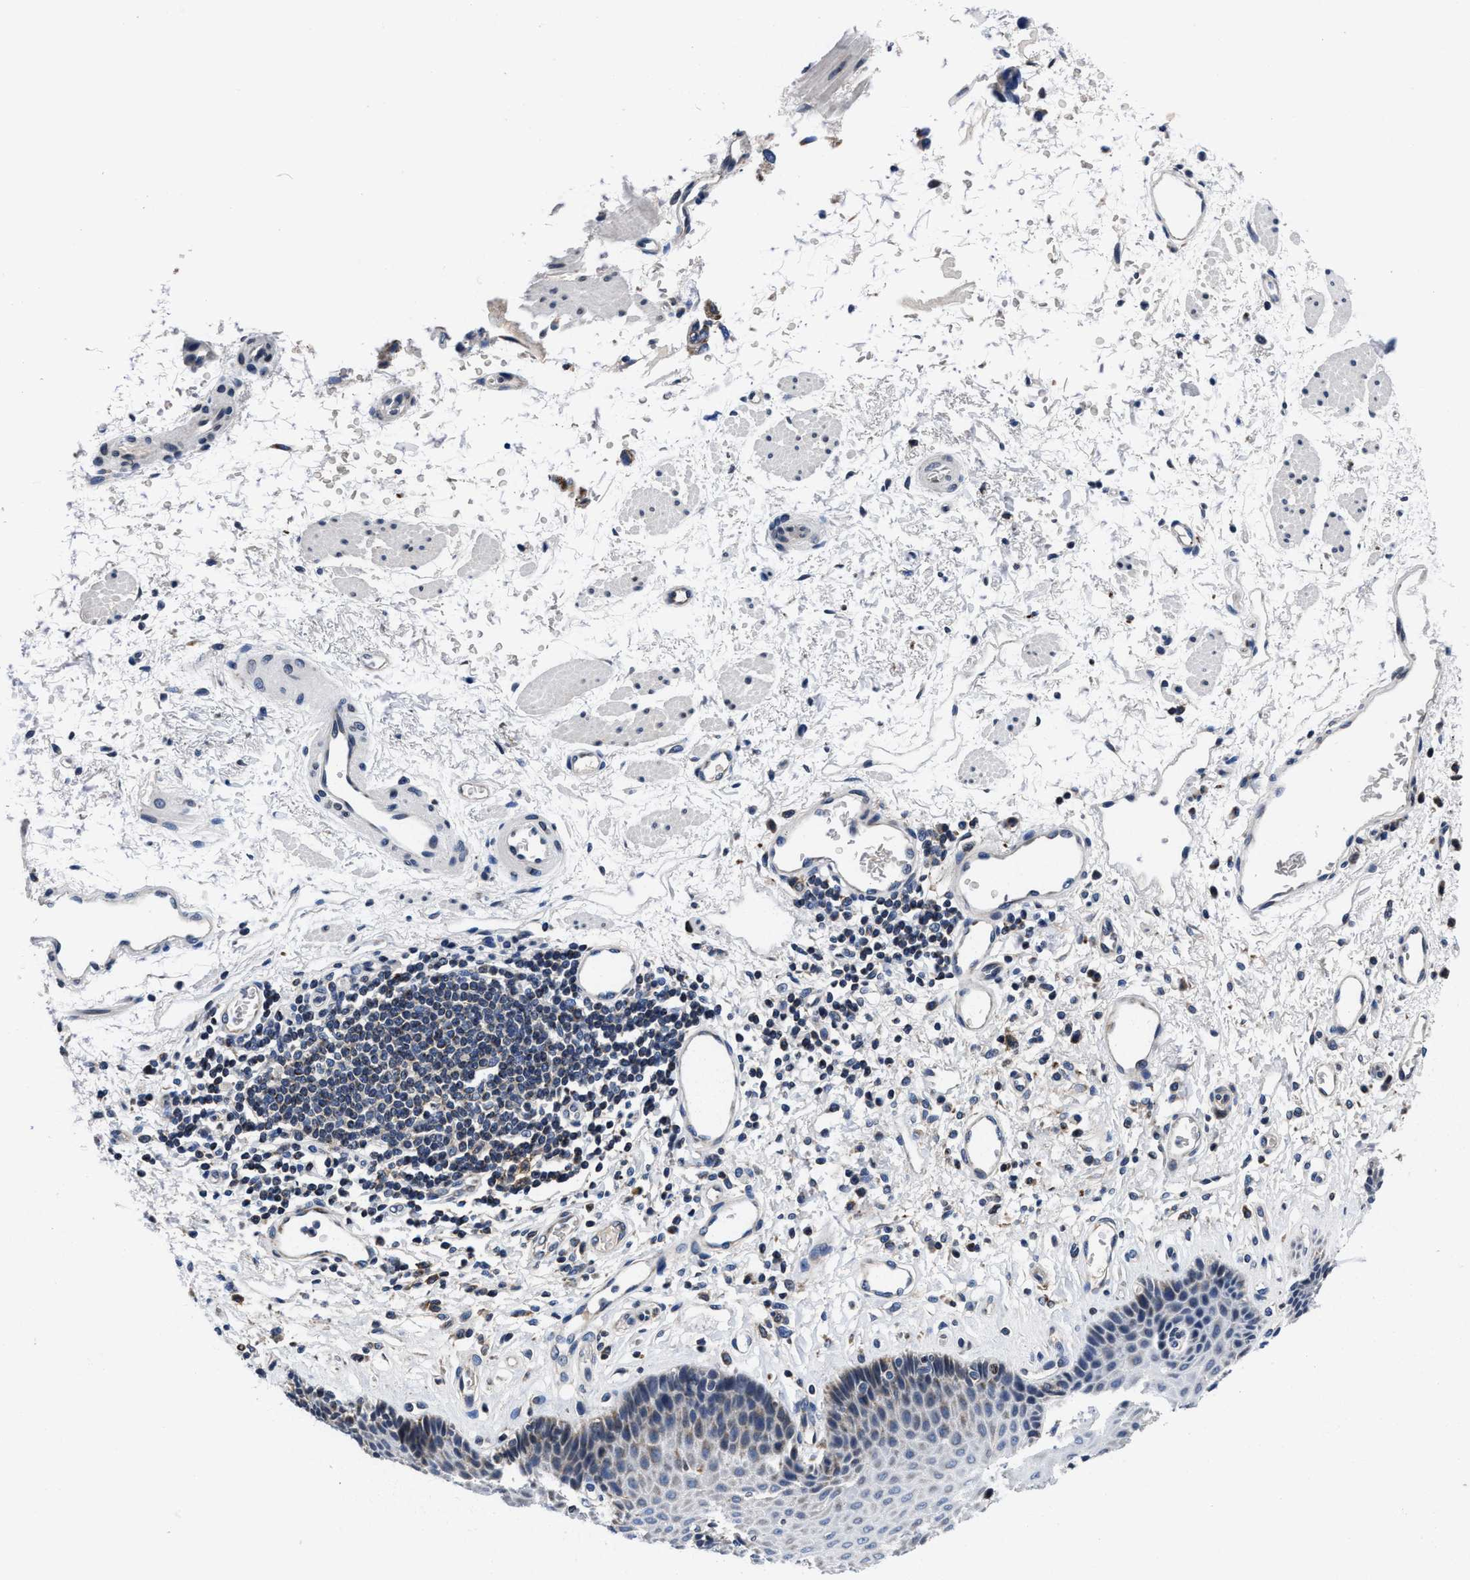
{"staining": {"intensity": "weak", "quantity": "<25%", "location": "cytoplasmic/membranous"}, "tissue": "esophagus", "cell_type": "Squamous epithelial cells", "image_type": "normal", "snomed": [{"axis": "morphology", "description": "Normal tissue, NOS"}, {"axis": "topography", "description": "Esophagus"}], "caption": "Photomicrograph shows no protein staining in squamous epithelial cells of normal esophagus. (DAB immunohistochemistry (IHC) visualized using brightfield microscopy, high magnification).", "gene": "CACNA1D", "patient": {"sex": "male", "age": 54}}